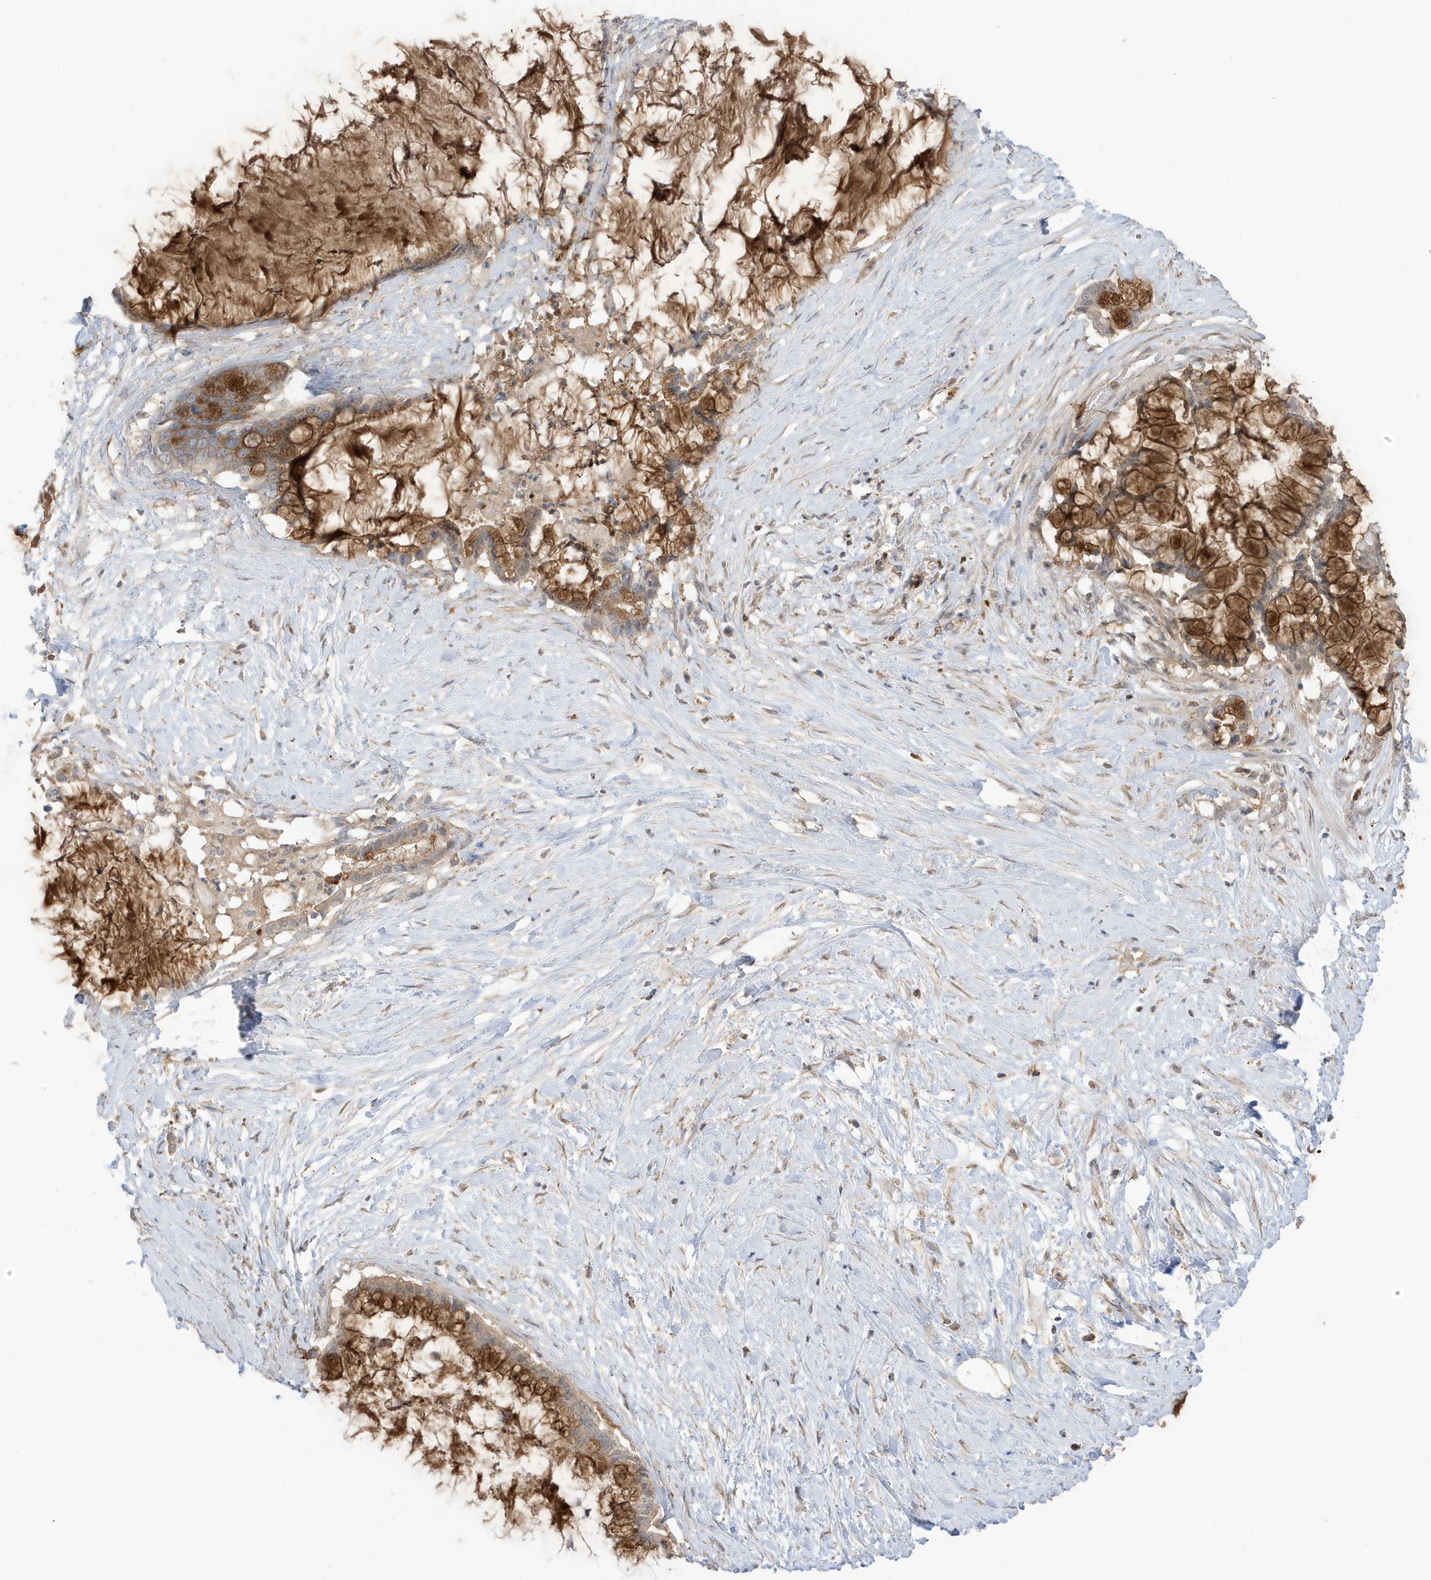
{"staining": {"intensity": "moderate", "quantity": ">75%", "location": "cytoplasmic/membranous"}, "tissue": "pancreatic cancer", "cell_type": "Tumor cells", "image_type": "cancer", "snomed": [{"axis": "morphology", "description": "Adenocarcinoma, NOS"}, {"axis": "topography", "description": "Pancreas"}], "caption": "Pancreatic cancer (adenocarcinoma) stained for a protein (brown) displays moderate cytoplasmic/membranous positive expression in approximately >75% of tumor cells.", "gene": "TAB3", "patient": {"sex": "male", "age": 41}}